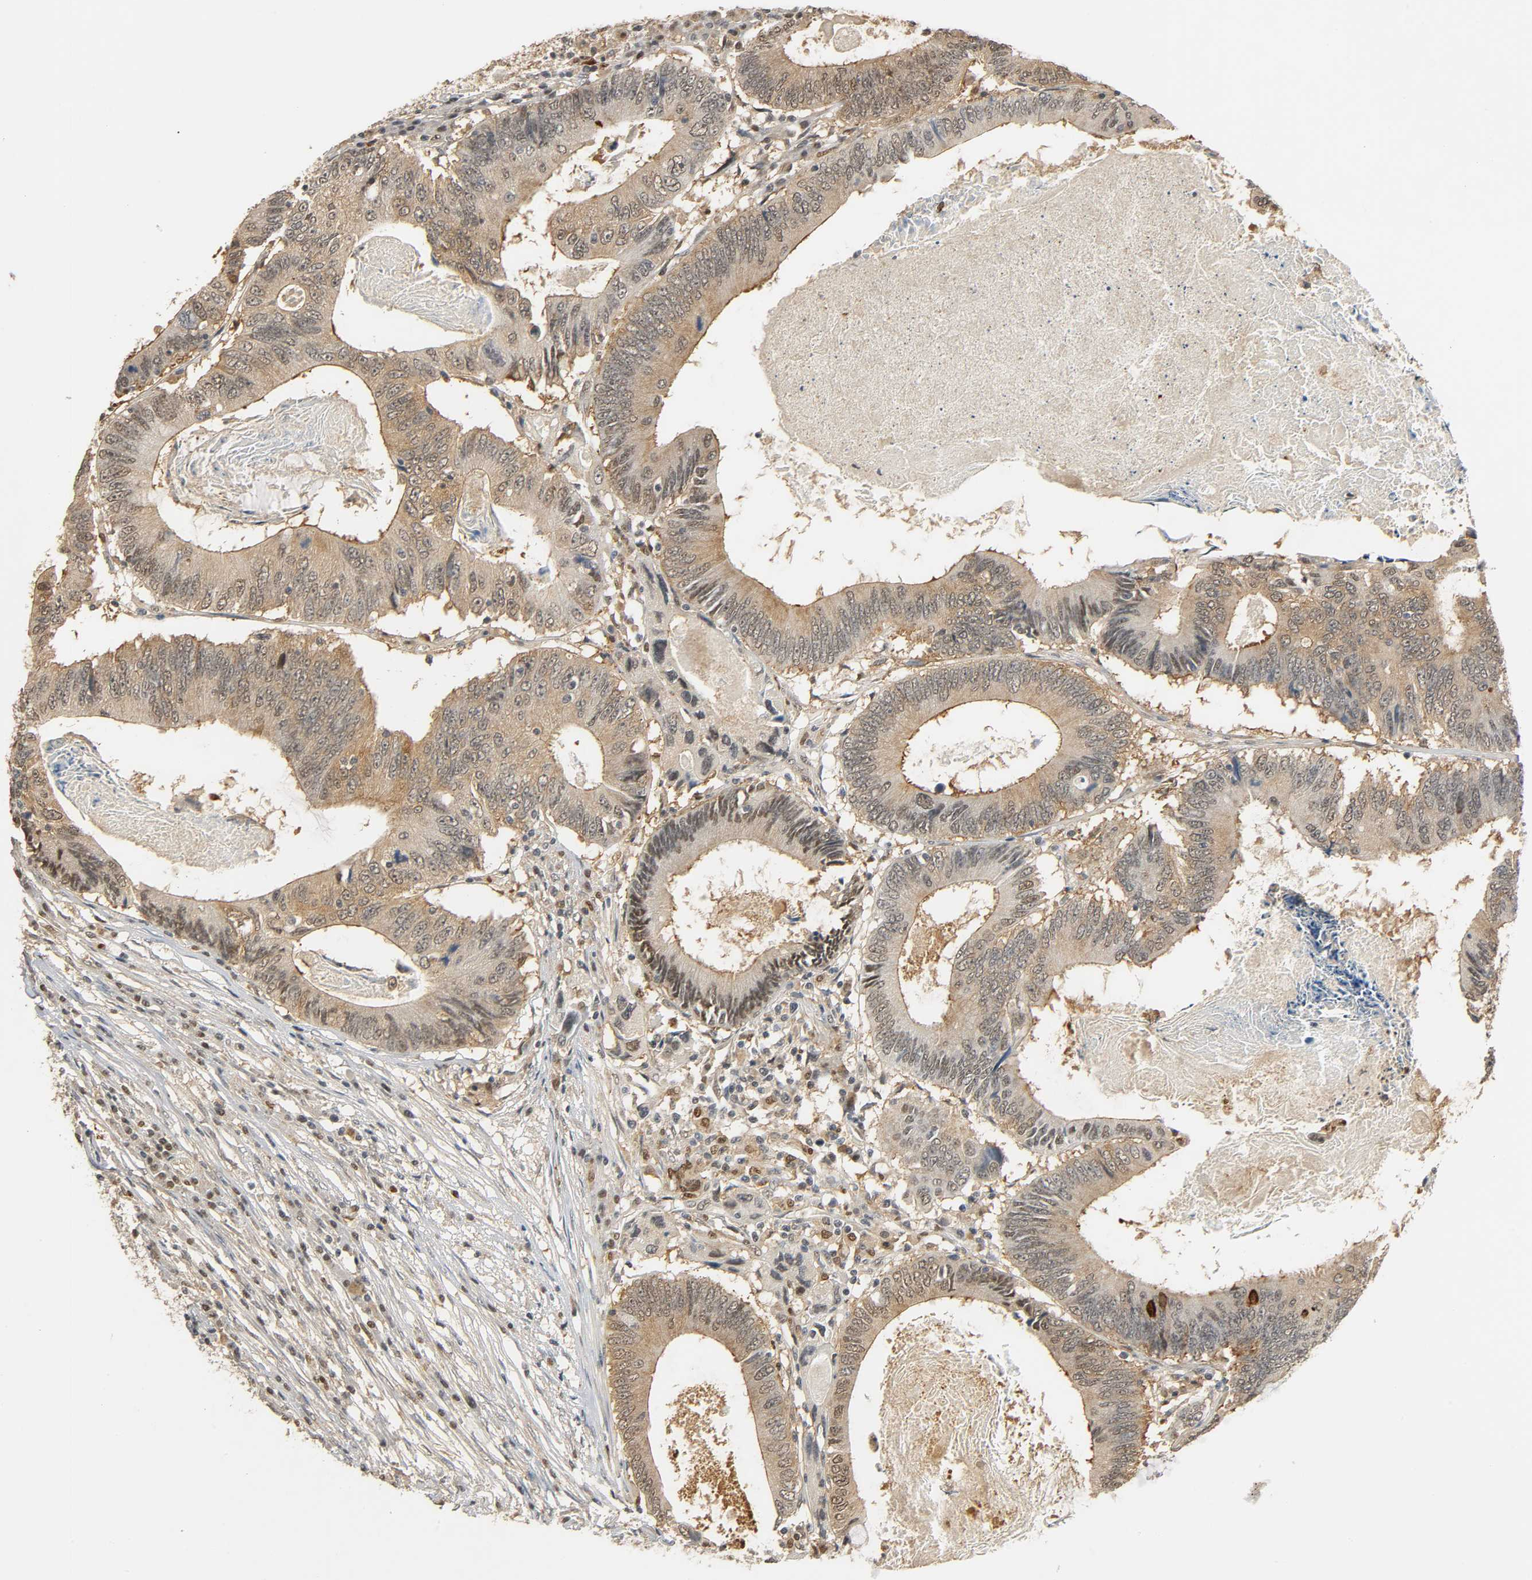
{"staining": {"intensity": "weak", "quantity": ">75%", "location": "cytoplasmic/membranous"}, "tissue": "colorectal cancer", "cell_type": "Tumor cells", "image_type": "cancer", "snomed": [{"axis": "morphology", "description": "Adenocarcinoma, NOS"}, {"axis": "topography", "description": "Colon"}], "caption": "Immunohistochemistry (IHC) image of human colorectal cancer (adenocarcinoma) stained for a protein (brown), which reveals low levels of weak cytoplasmic/membranous expression in about >75% of tumor cells.", "gene": "ZFPM2", "patient": {"sex": "female", "age": 78}}